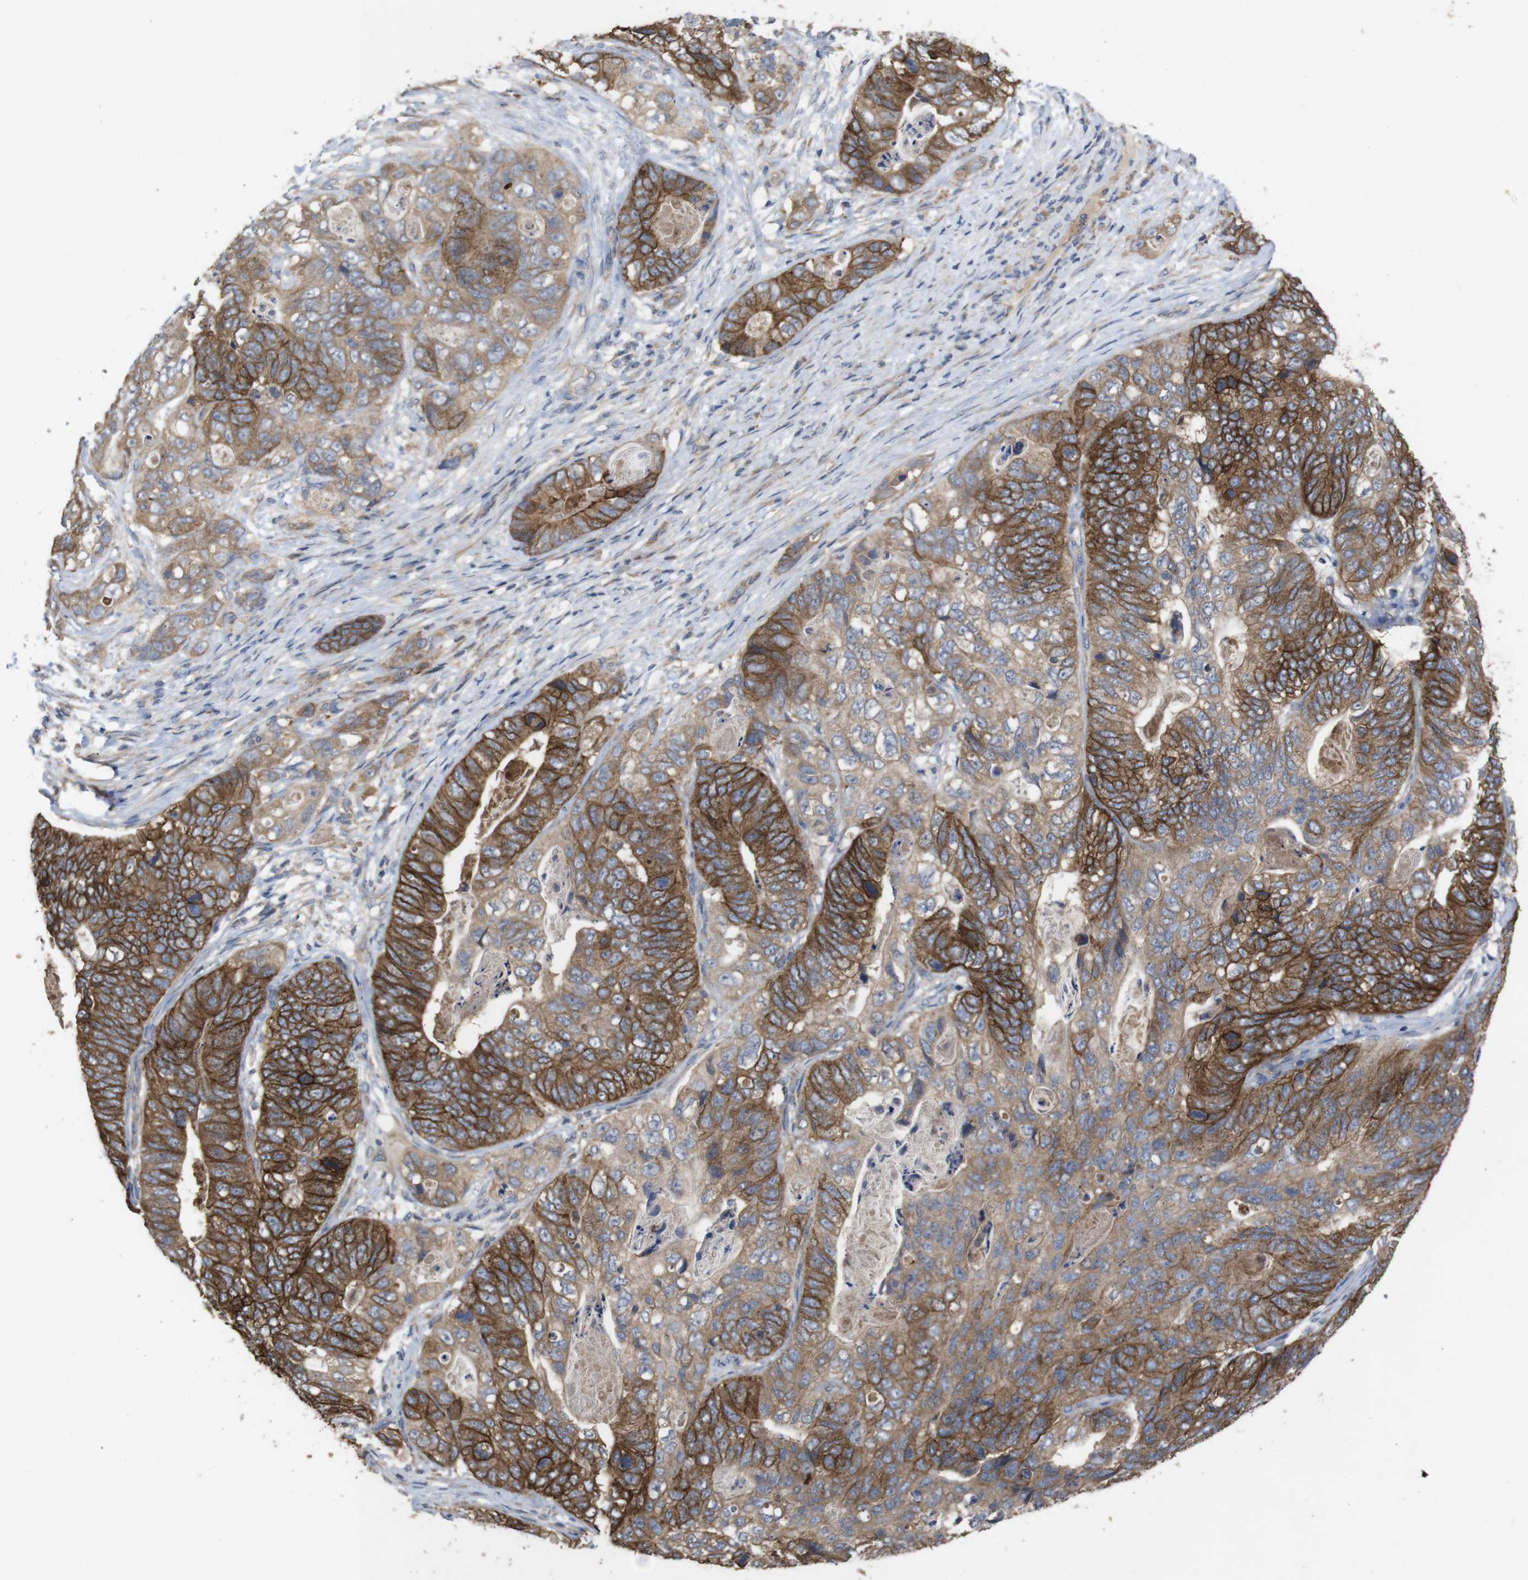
{"staining": {"intensity": "strong", "quantity": "25%-75%", "location": "cytoplasmic/membranous"}, "tissue": "stomach cancer", "cell_type": "Tumor cells", "image_type": "cancer", "snomed": [{"axis": "morphology", "description": "Adenocarcinoma, NOS"}, {"axis": "topography", "description": "Stomach"}], "caption": "Stomach cancer (adenocarcinoma) stained for a protein (brown) reveals strong cytoplasmic/membranous positive expression in approximately 25%-75% of tumor cells.", "gene": "KCNS3", "patient": {"sex": "female", "age": 89}}